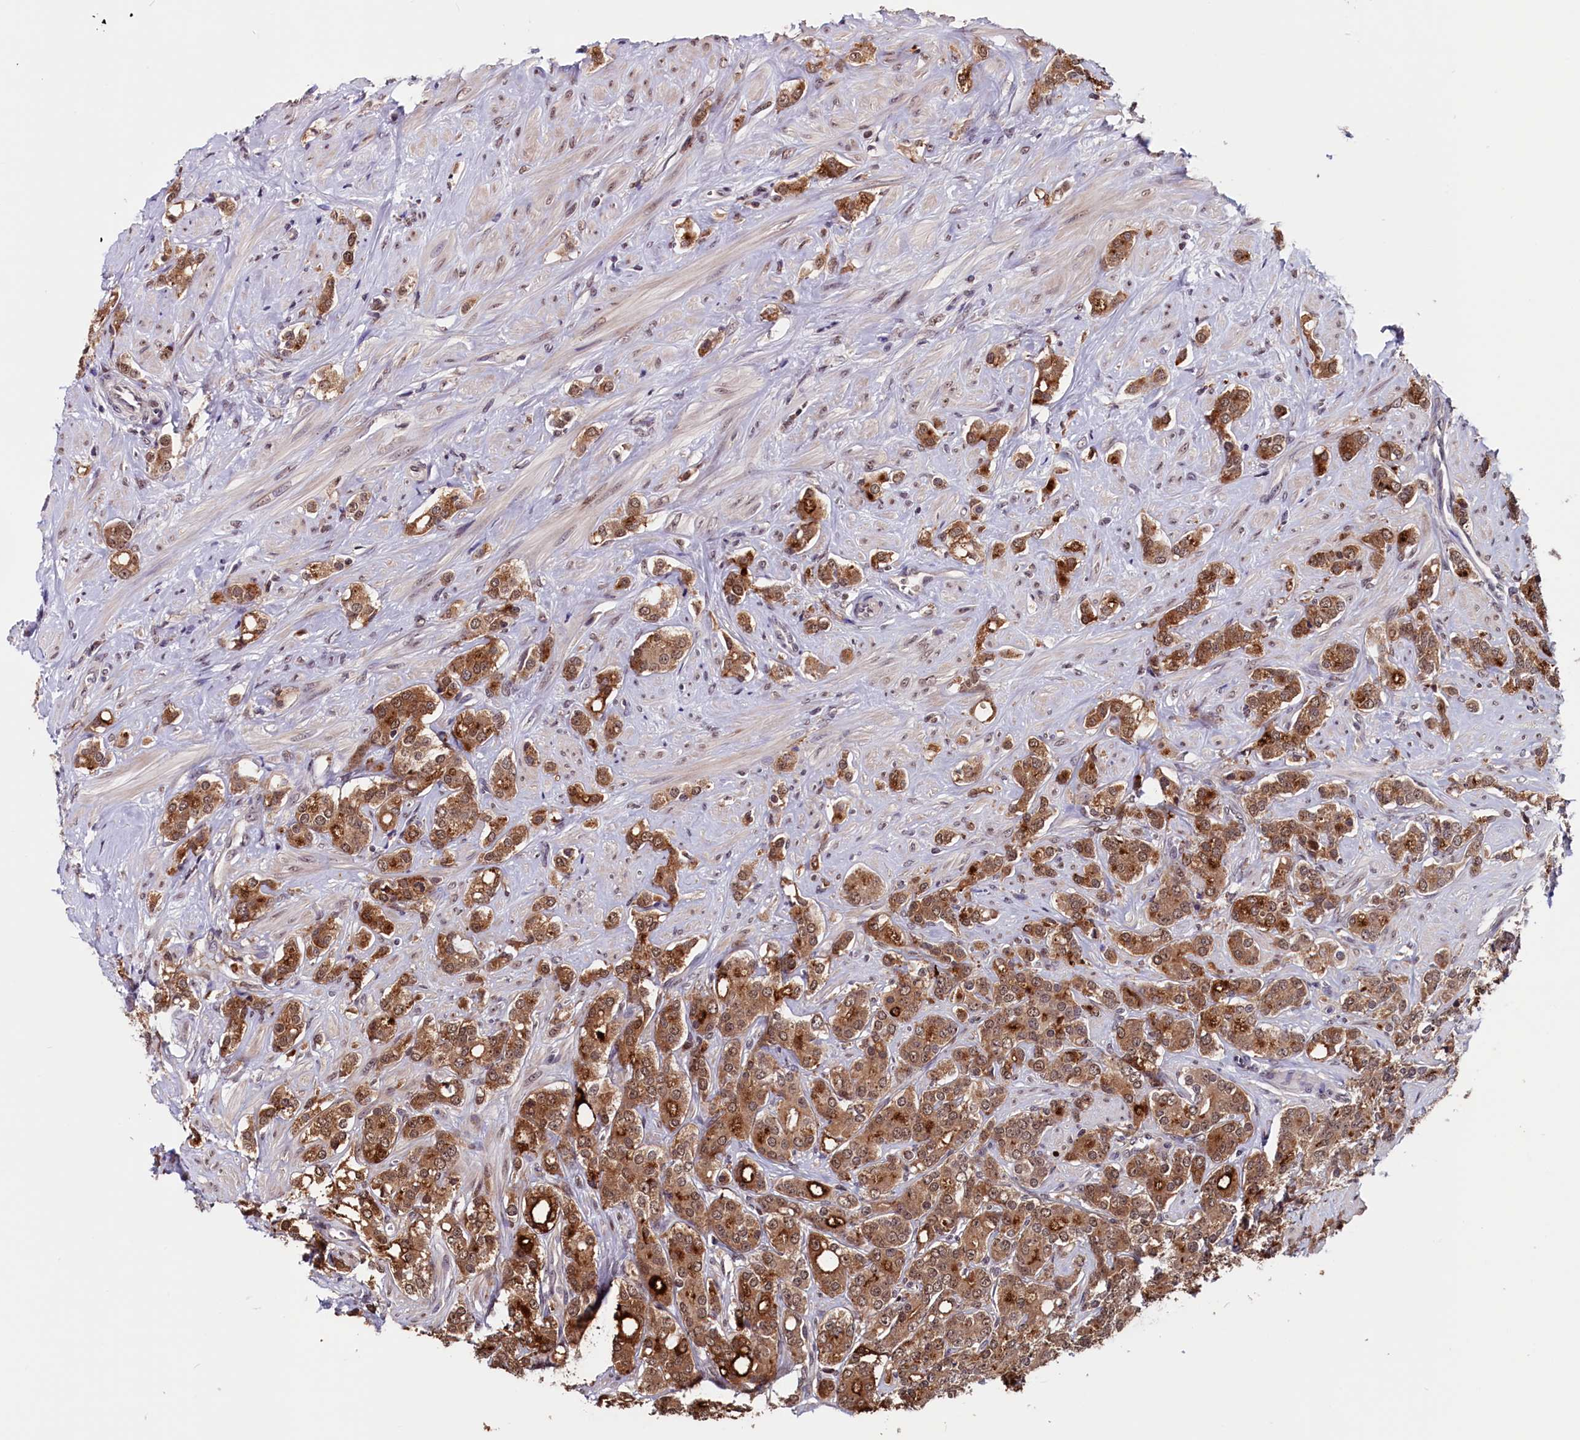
{"staining": {"intensity": "moderate", "quantity": ">75%", "location": "cytoplasmic/membranous,nuclear"}, "tissue": "prostate cancer", "cell_type": "Tumor cells", "image_type": "cancer", "snomed": [{"axis": "morphology", "description": "Adenocarcinoma, High grade"}, {"axis": "topography", "description": "Prostate"}], "caption": "The photomicrograph shows immunohistochemical staining of prostate cancer (adenocarcinoma (high-grade)). There is moderate cytoplasmic/membranous and nuclear staining is appreciated in about >75% of tumor cells.", "gene": "RNMT", "patient": {"sex": "male", "age": 62}}